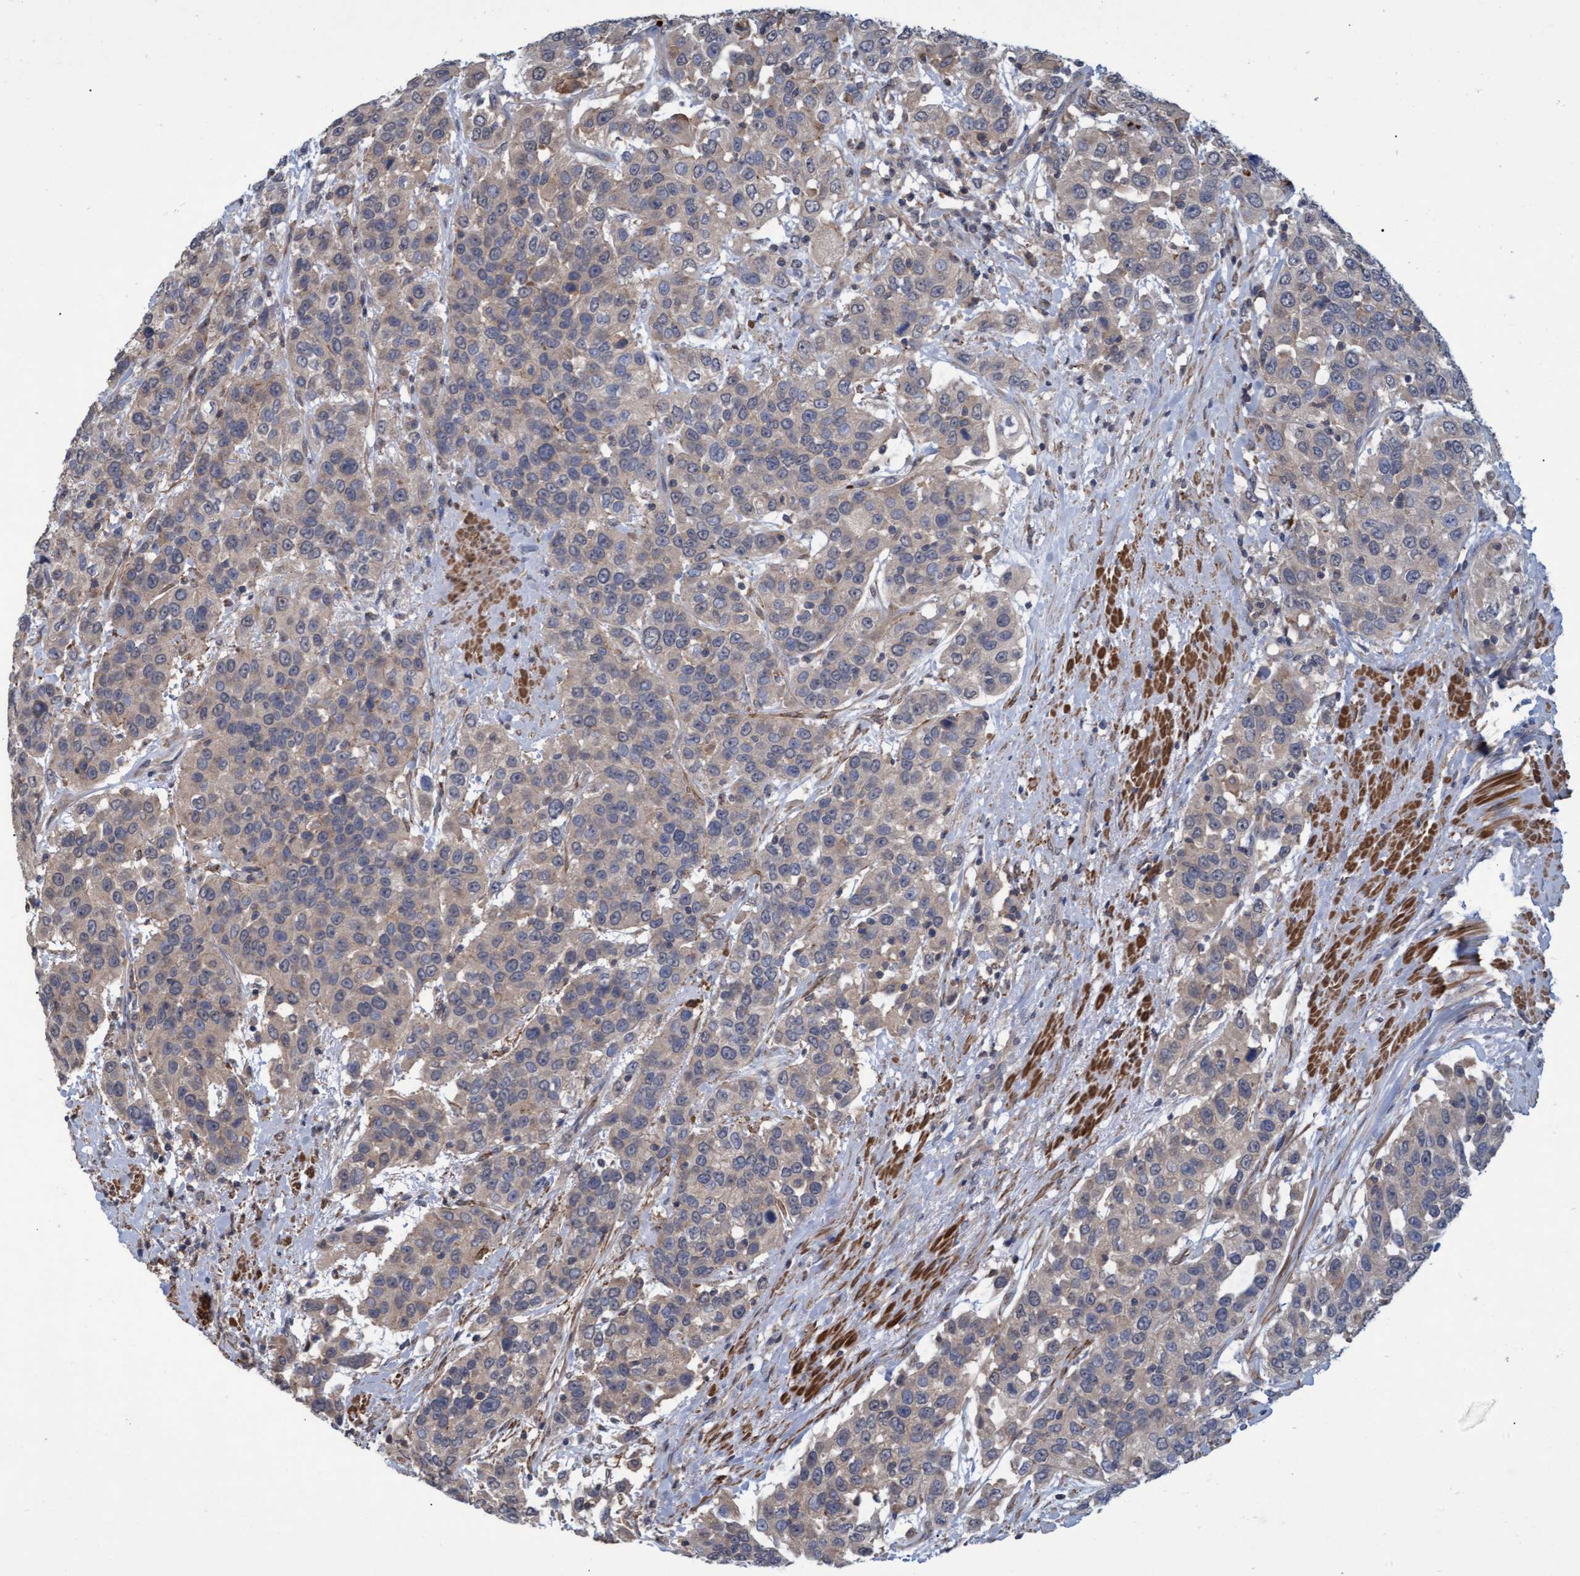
{"staining": {"intensity": "weak", "quantity": "<25%", "location": "cytoplasmic/membranous"}, "tissue": "urothelial cancer", "cell_type": "Tumor cells", "image_type": "cancer", "snomed": [{"axis": "morphology", "description": "Urothelial carcinoma, High grade"}, {"axis": "topography", "description": "Urinary bladder"}], "caption": "A micrograph of human high-grade urothelial carcinoma is negative for staining in tumor cells.", "gene": "NAA15", "patient": {"sex": "female", "age": 80}}